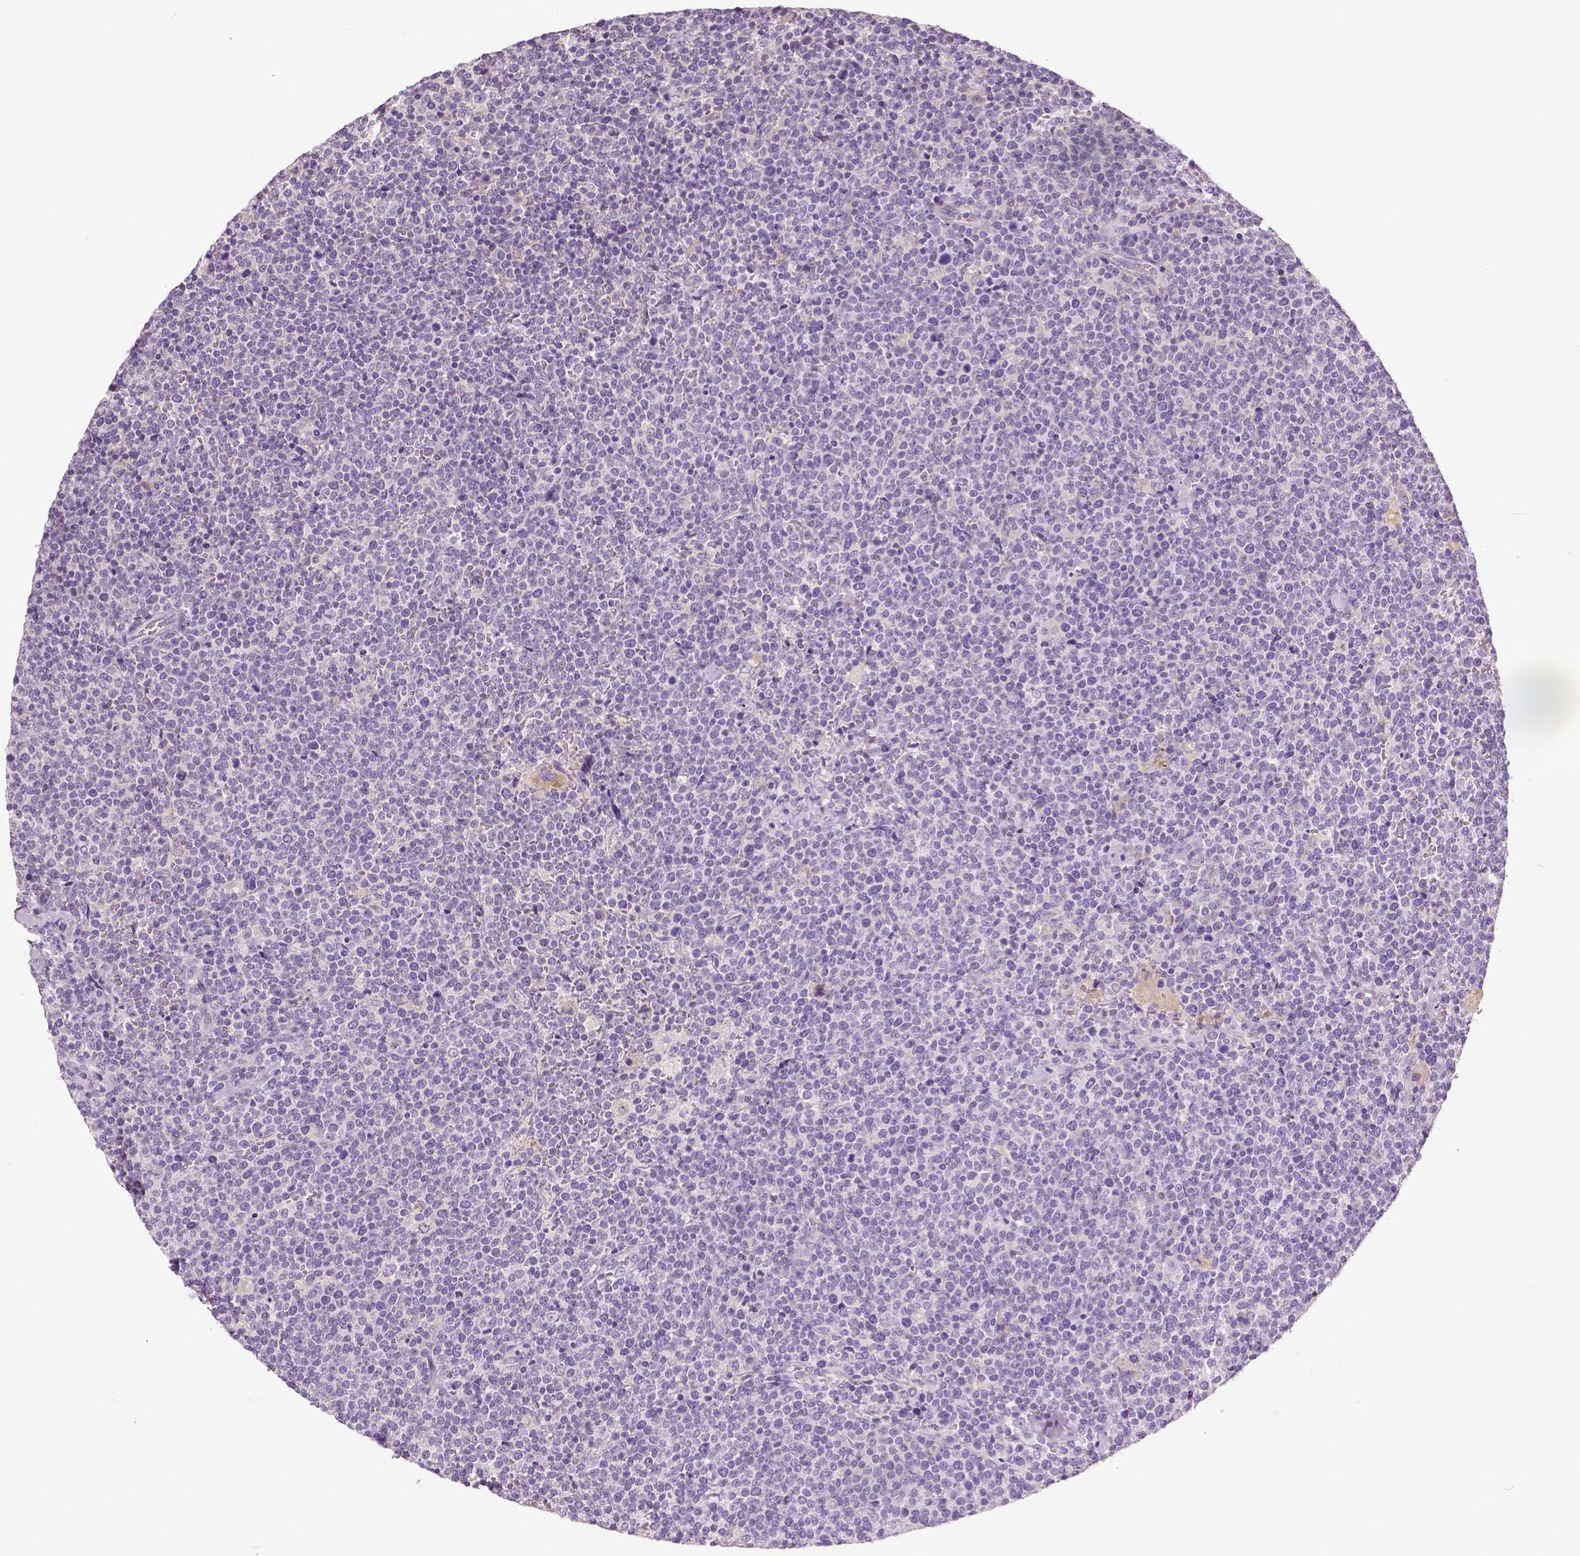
{"staining": {"intensity": "negative", "quantity": "none", "location": "none"}, "tissue": "lymphoma", "cell_type": "Tumor cells", "image_type": "cancer", "snomed": [{"axis": "morphology", "description": "Malignant lymphoma, non-Hodgkin's type, High grade"}, {"axis": "topography", "description": "Lymph node"}], "caption": "This is an immunohistochemistry (IHC) image of lymphoma. There is no expression in tumor cells.", "gene": "DNAH12", "patient": {"sex": "male", "age": 61}}